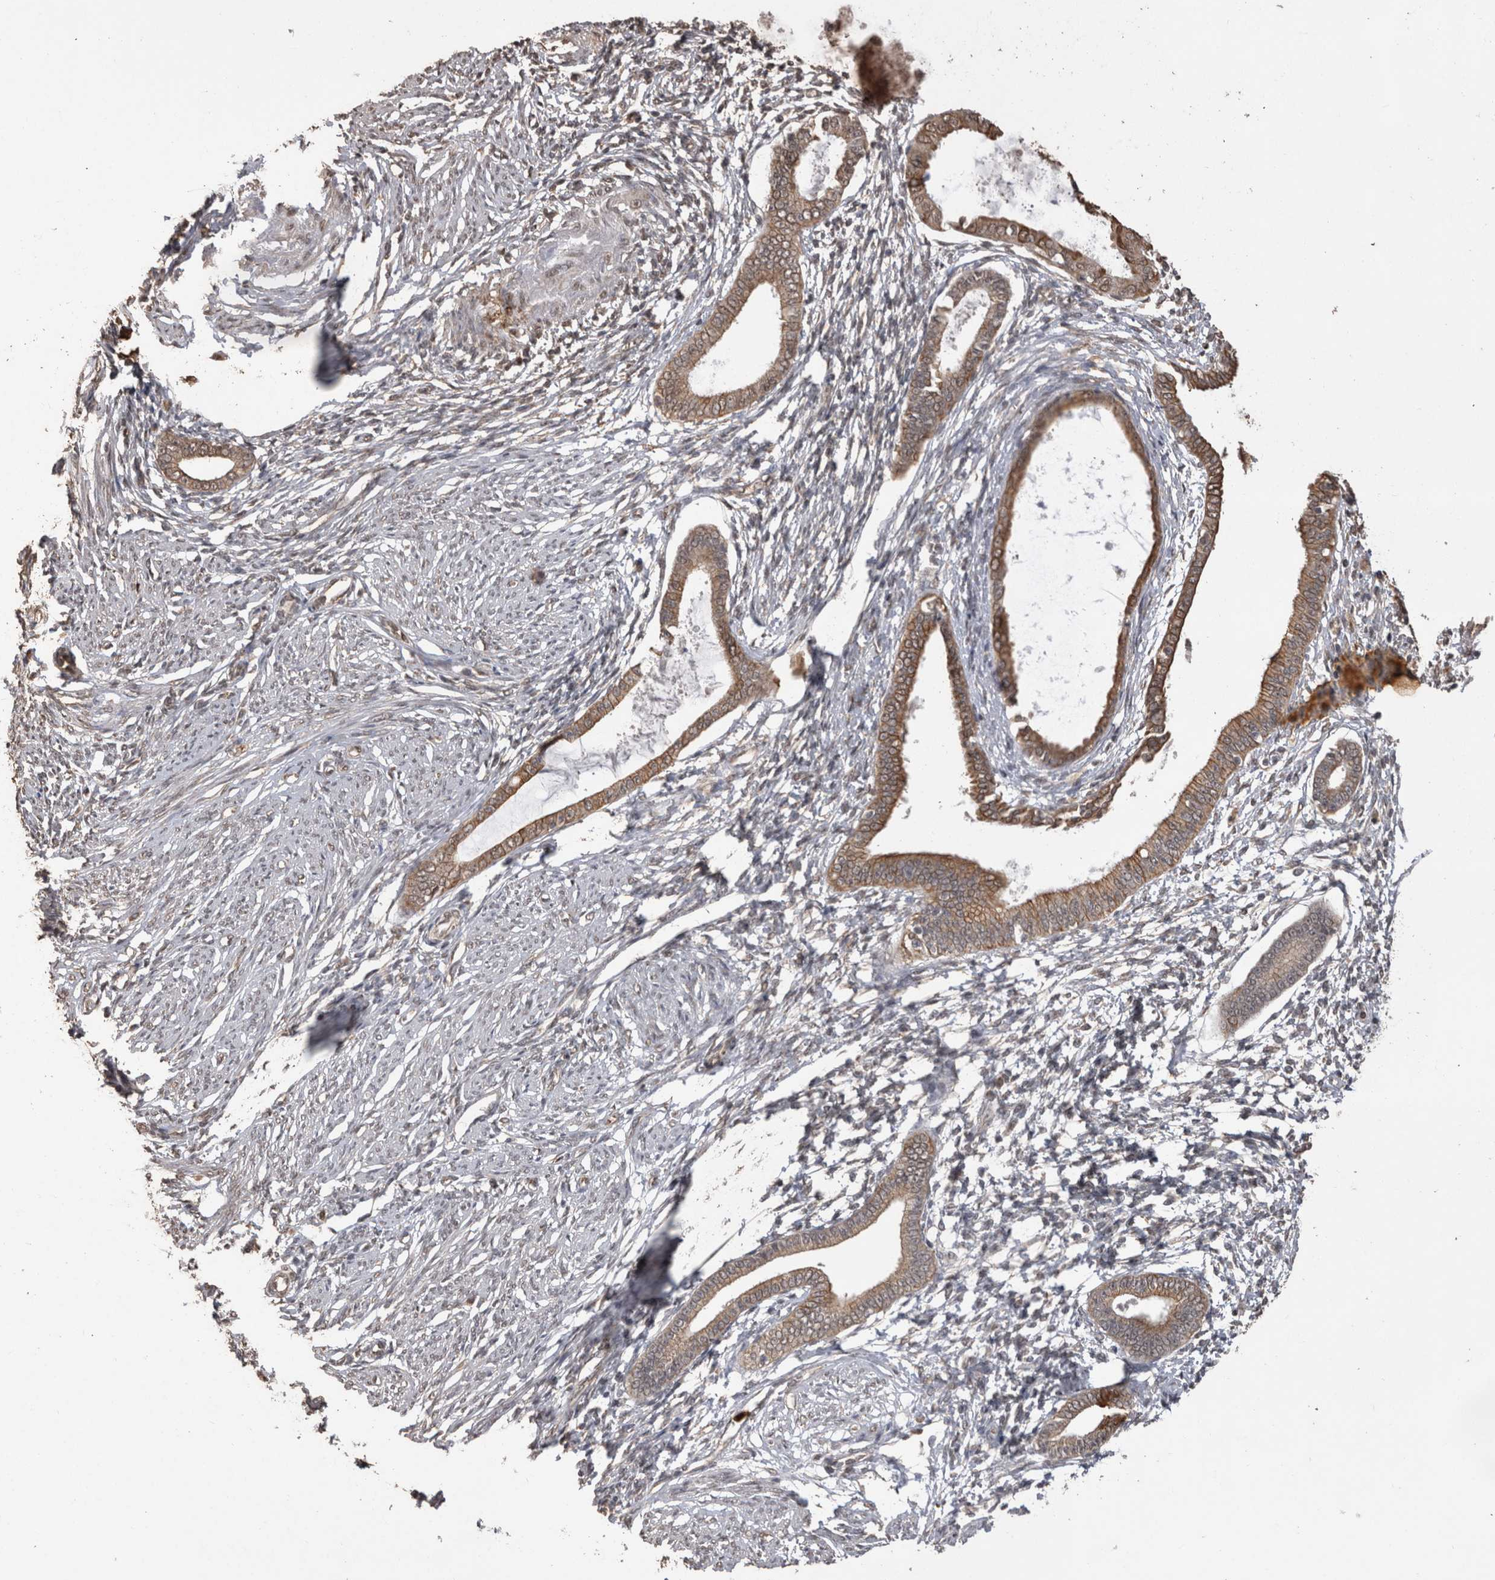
{"staining": {"intensity": "negative", "quantity": "none", "location": "none"}, "tissue": "endometrium", "cell_type": "Cells in endometrial stroma", "image_type": "normal", "snomed": [{"axis": "morphology", "description": "Normal tissue, NOS"}, {"axis": "topography", "description": "Endometrium"}], "caption": "Micrograph shows no significant protein positivity in cells in endometrial stroma of normal endometrium.", "gene": "PAK4", "patient": {"sex": "female", "age": 56}}